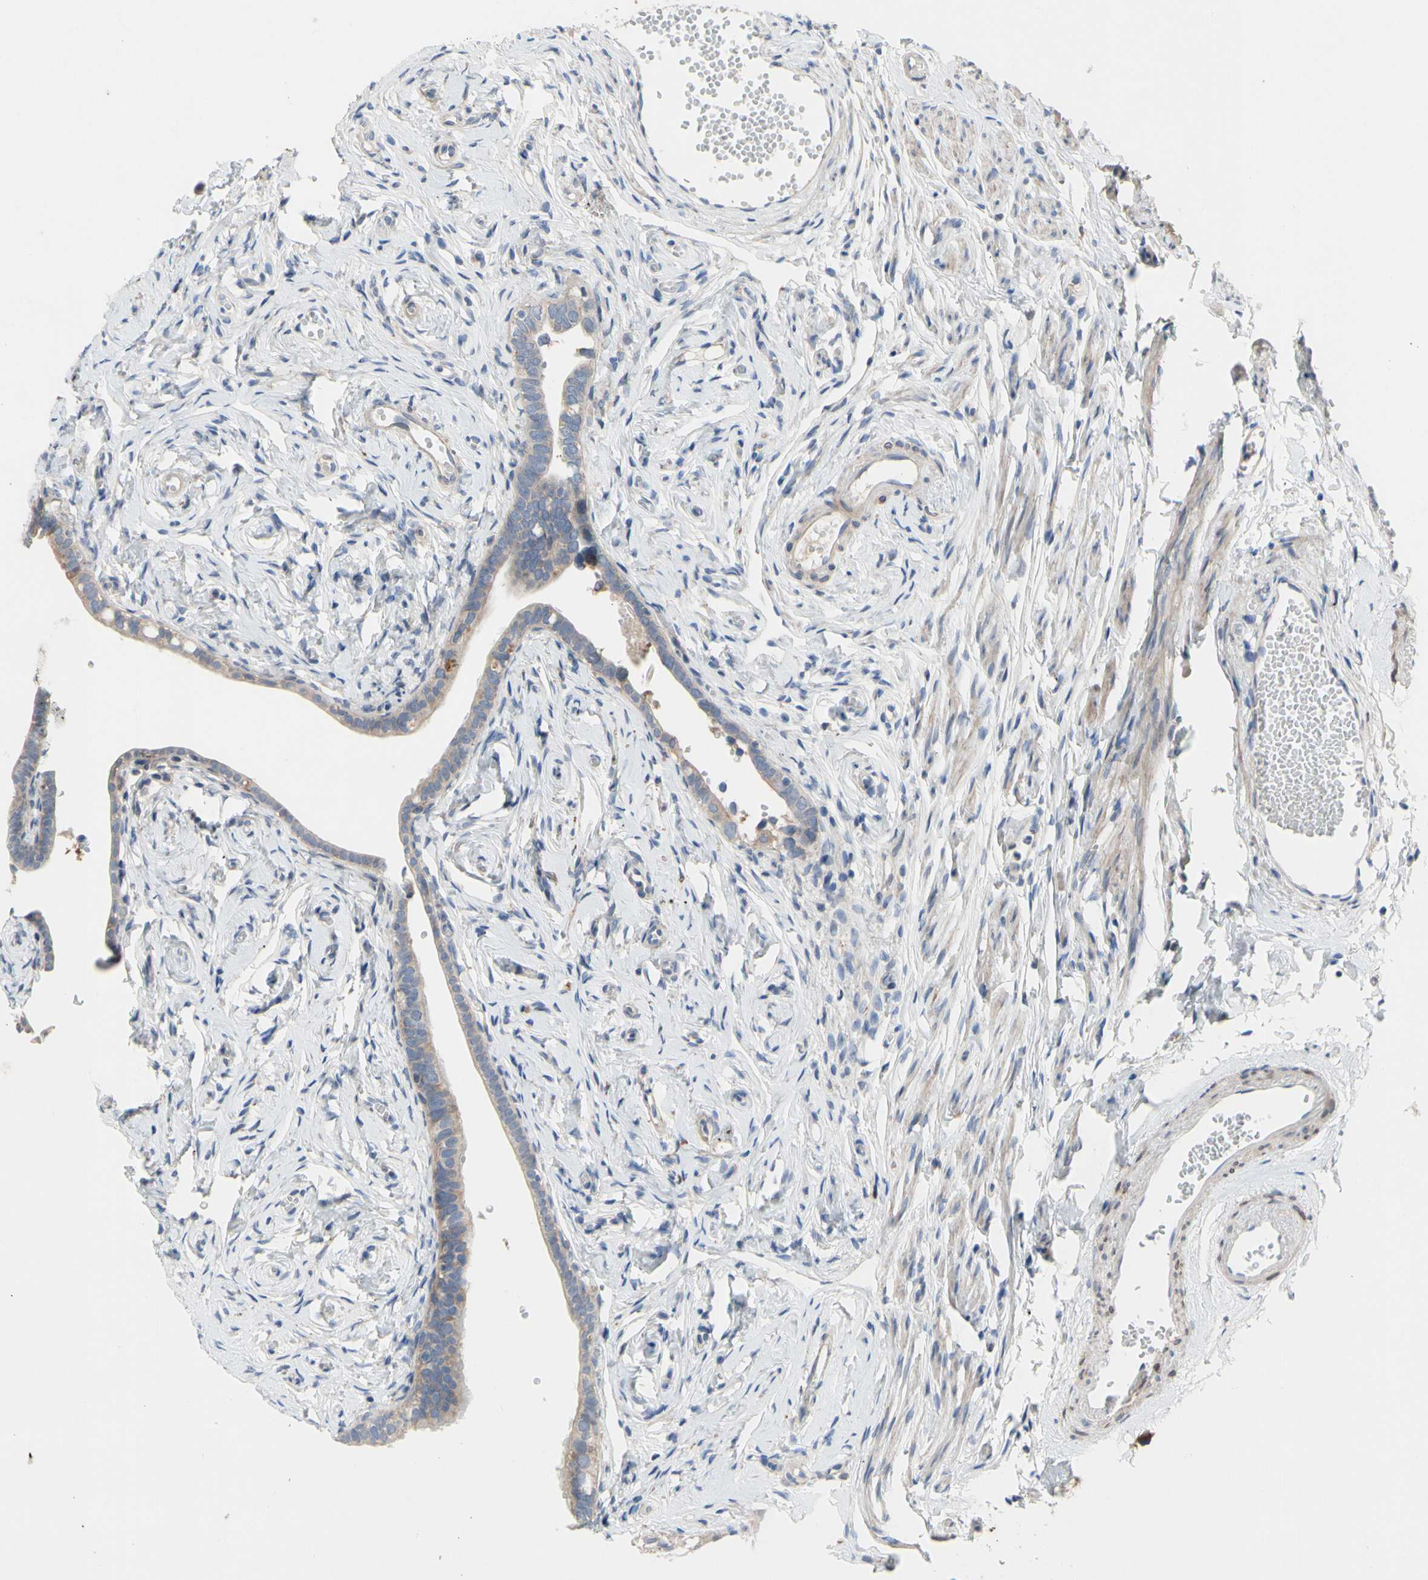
{"staining": {"intensity": "moderate", "quantity": ">75%", "location": "cytoplasmic/membranous"}, "tissue": "fallopian tube", "cell_type": "Glandular cells", "image_type": "normal", "snomed": [{"axis": "morphology", "description": "Normal tissue, NOS"}, {"axis": "topography", "description": "Fallopian tube"}], "caption": "A high-resolution image shows immunohistochemistry (IHC) staining of unremarkable fallopian tube, which shows moderate cytoplasmic/membranous positivity in about >75% of glandular cells.", "gene": "TTC14", "patient": {"sex": "female", "age": 71}}